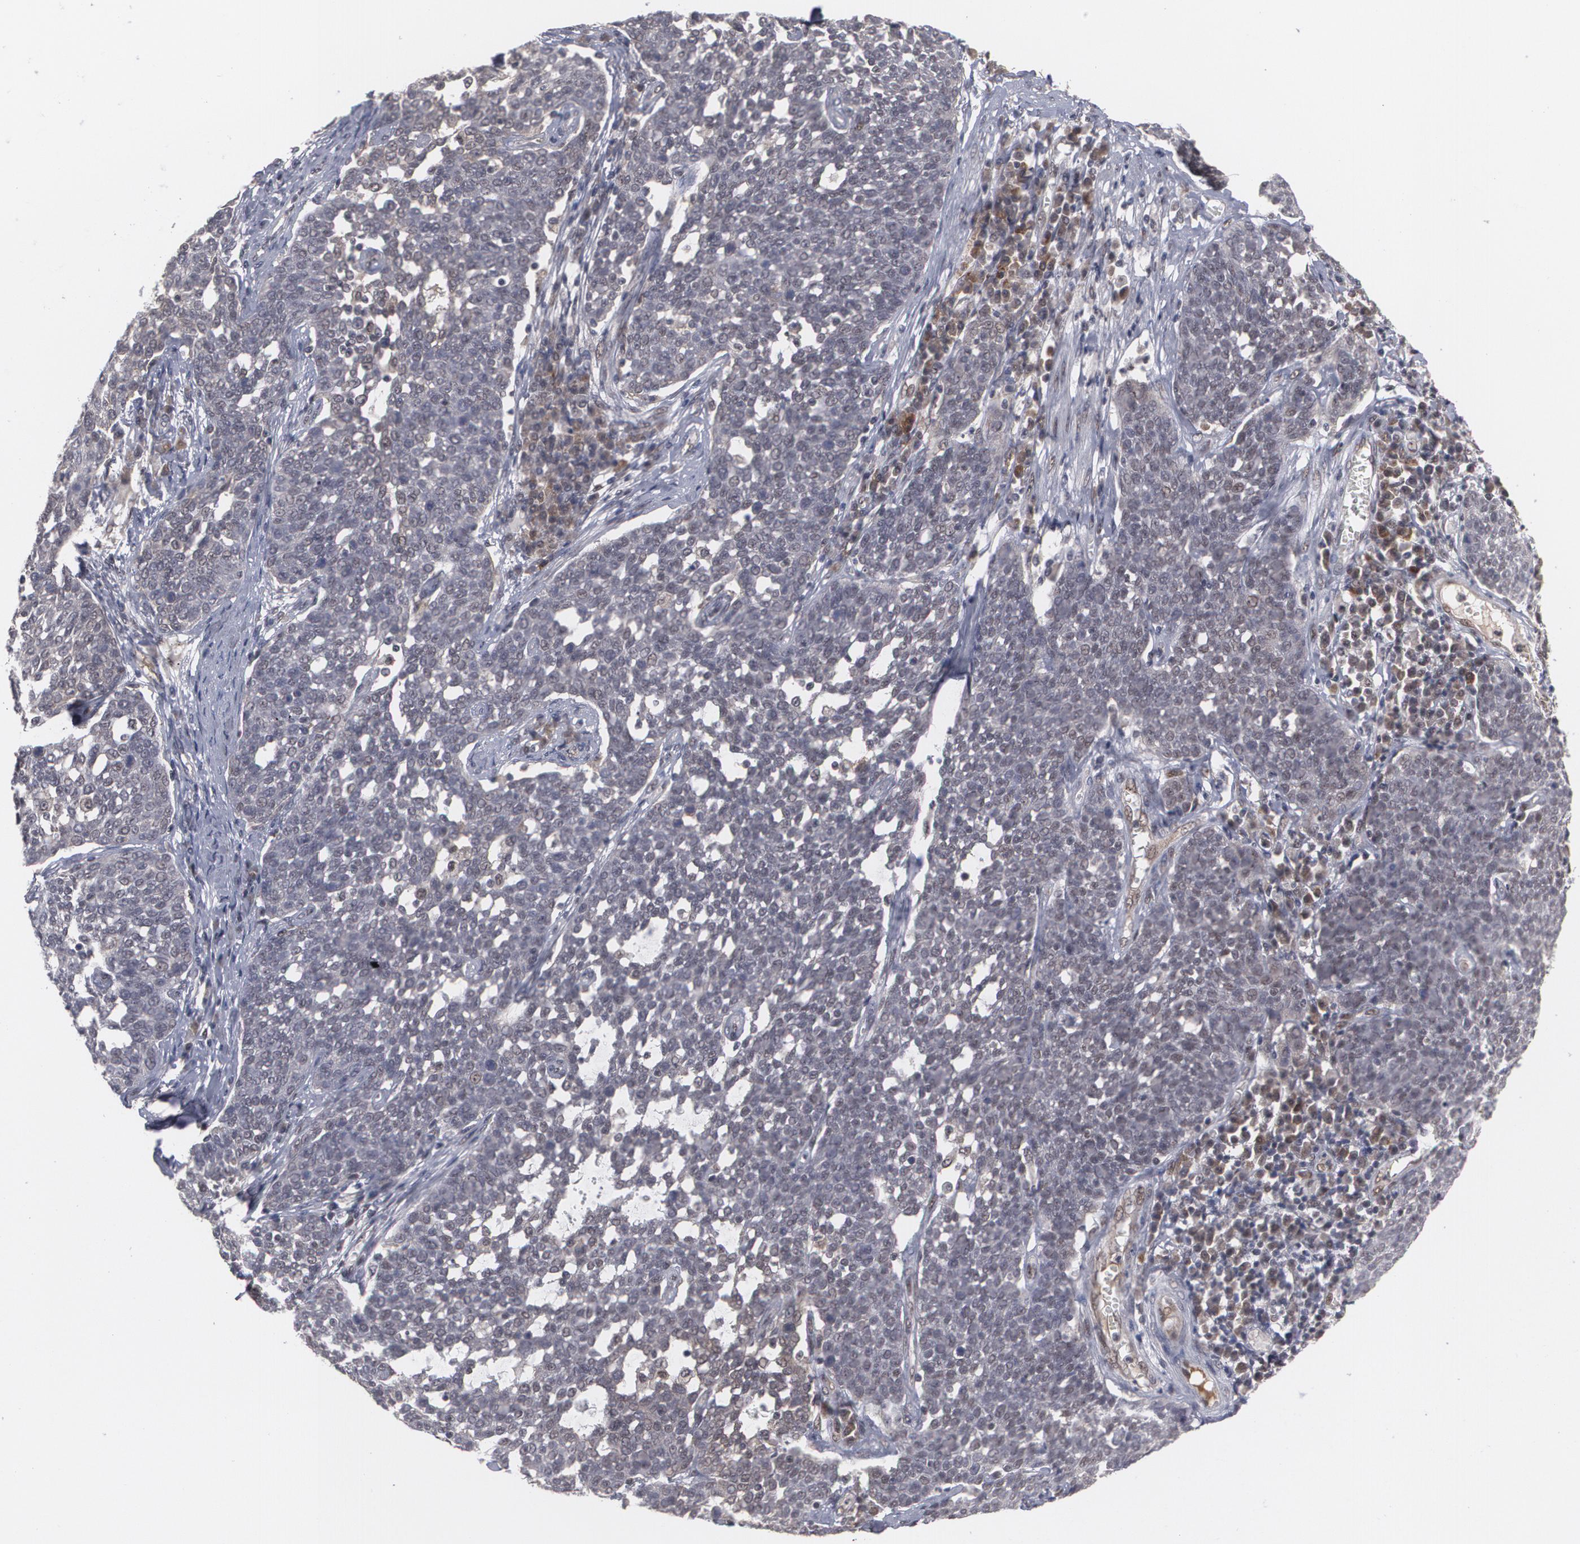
{"staining": {"intensity": "moderate", "quantity": ">75%", "location": "nuclear"}, "tissue": "cervical cancer", "cell_type": "Tumor cells", "image_type": "cancer", "snomed": [{"axis": "morphology", "description": "Squamous cell carcinoma, NOS"}, {"axis": "topography", "description": "Cervix"}], "caption": "Moderate nuclear expression is appreciated in approximately >75% of tumor cells in cervical cancer.", "gene": "INTS6", "patient": {"sex": "female", "age": 34}}